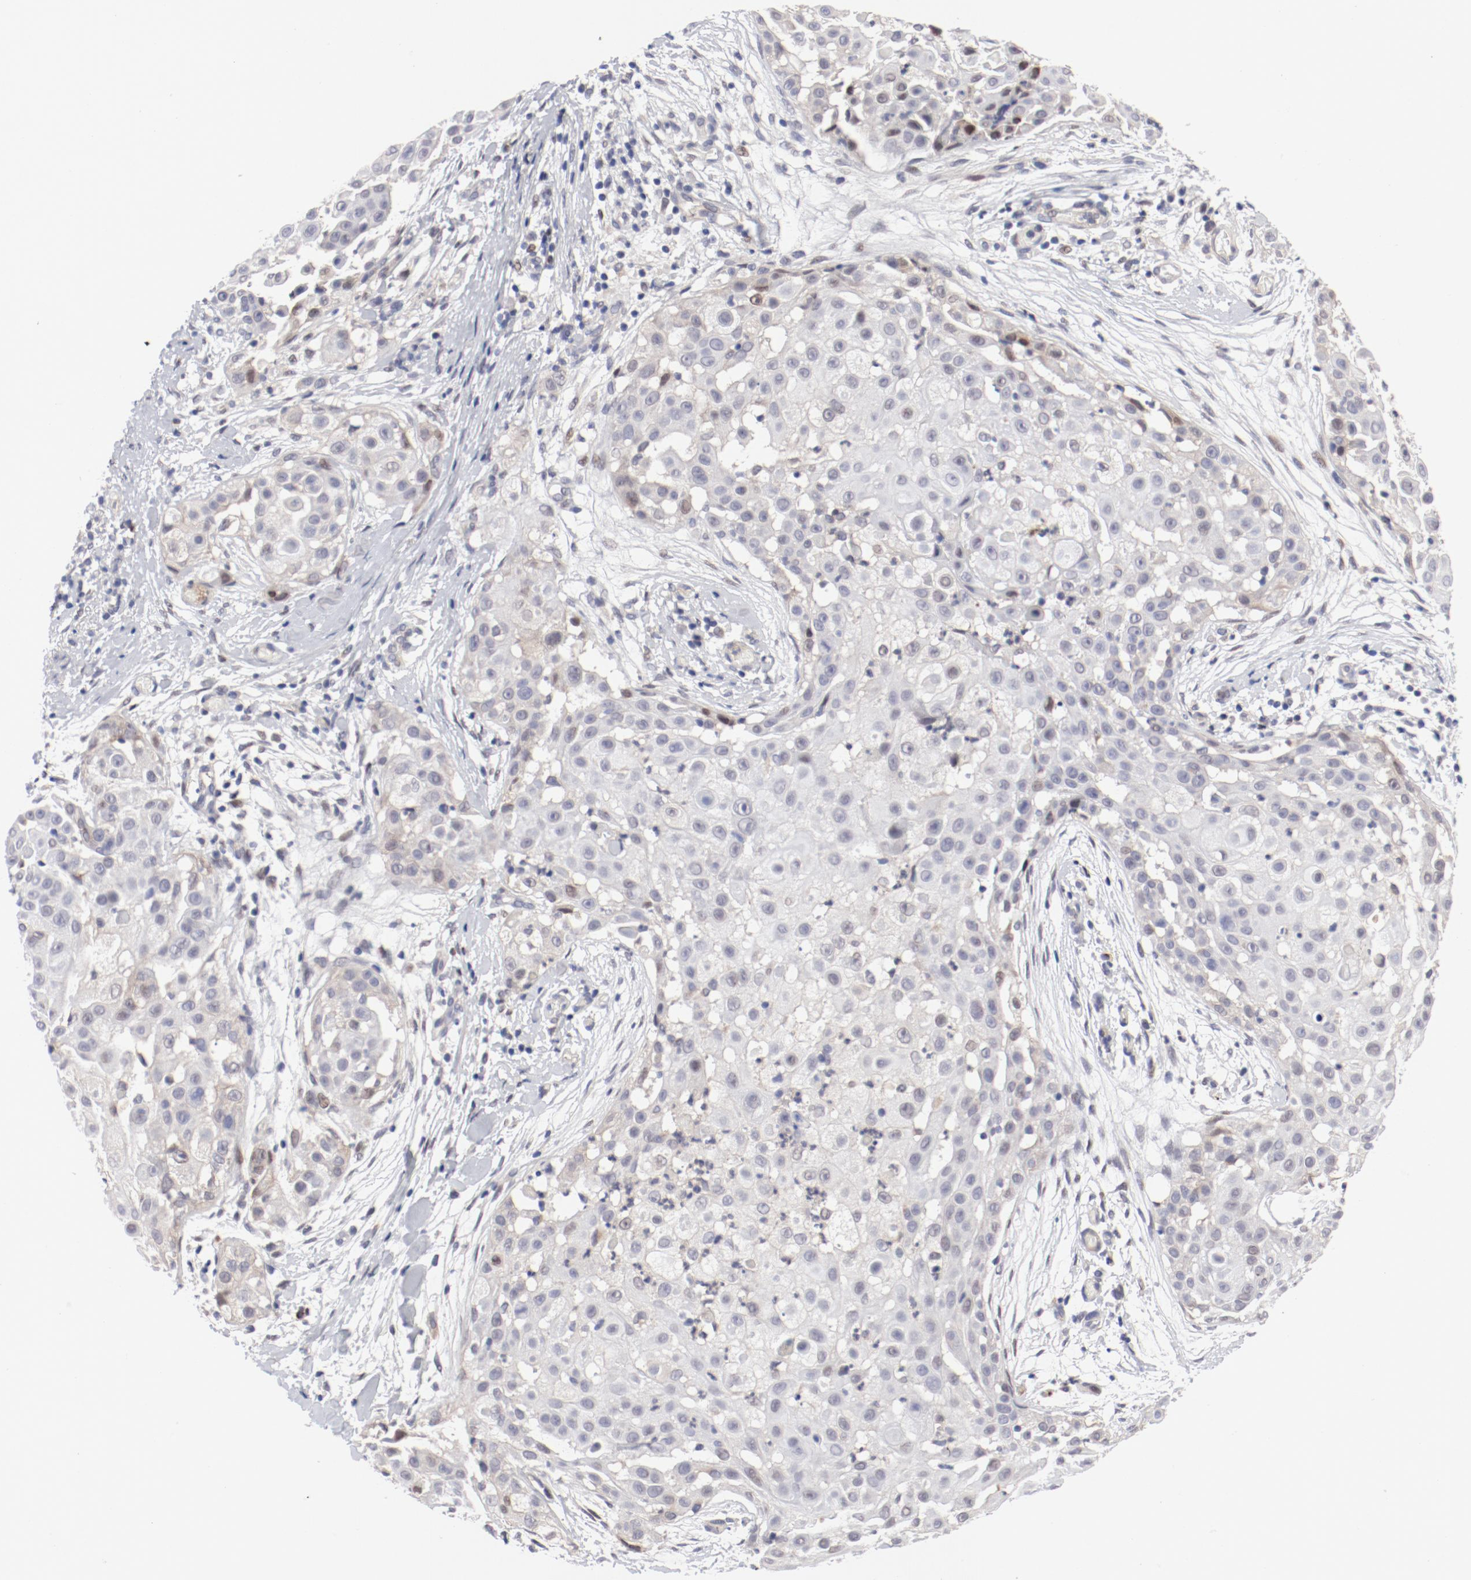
{"staining": {"intensity": "negative", "quantity": "none", "location": "none"}, "tissue": "skin cancer", "cell_type": "Tumor cells", "image_type": "cancer", "snomed": [{"axis": "morphology", "description": "Squamous cell carcinoma, NOS"}, {"axis": "topography", "description": "Skin"}], "caption": "Photomicrograph shows no protein positivity in tumor cells of skin cancer (squamous cell carcinoma) tissue.", "gene": "FSCB", "patient": {"sex": "female", "age": 57}}